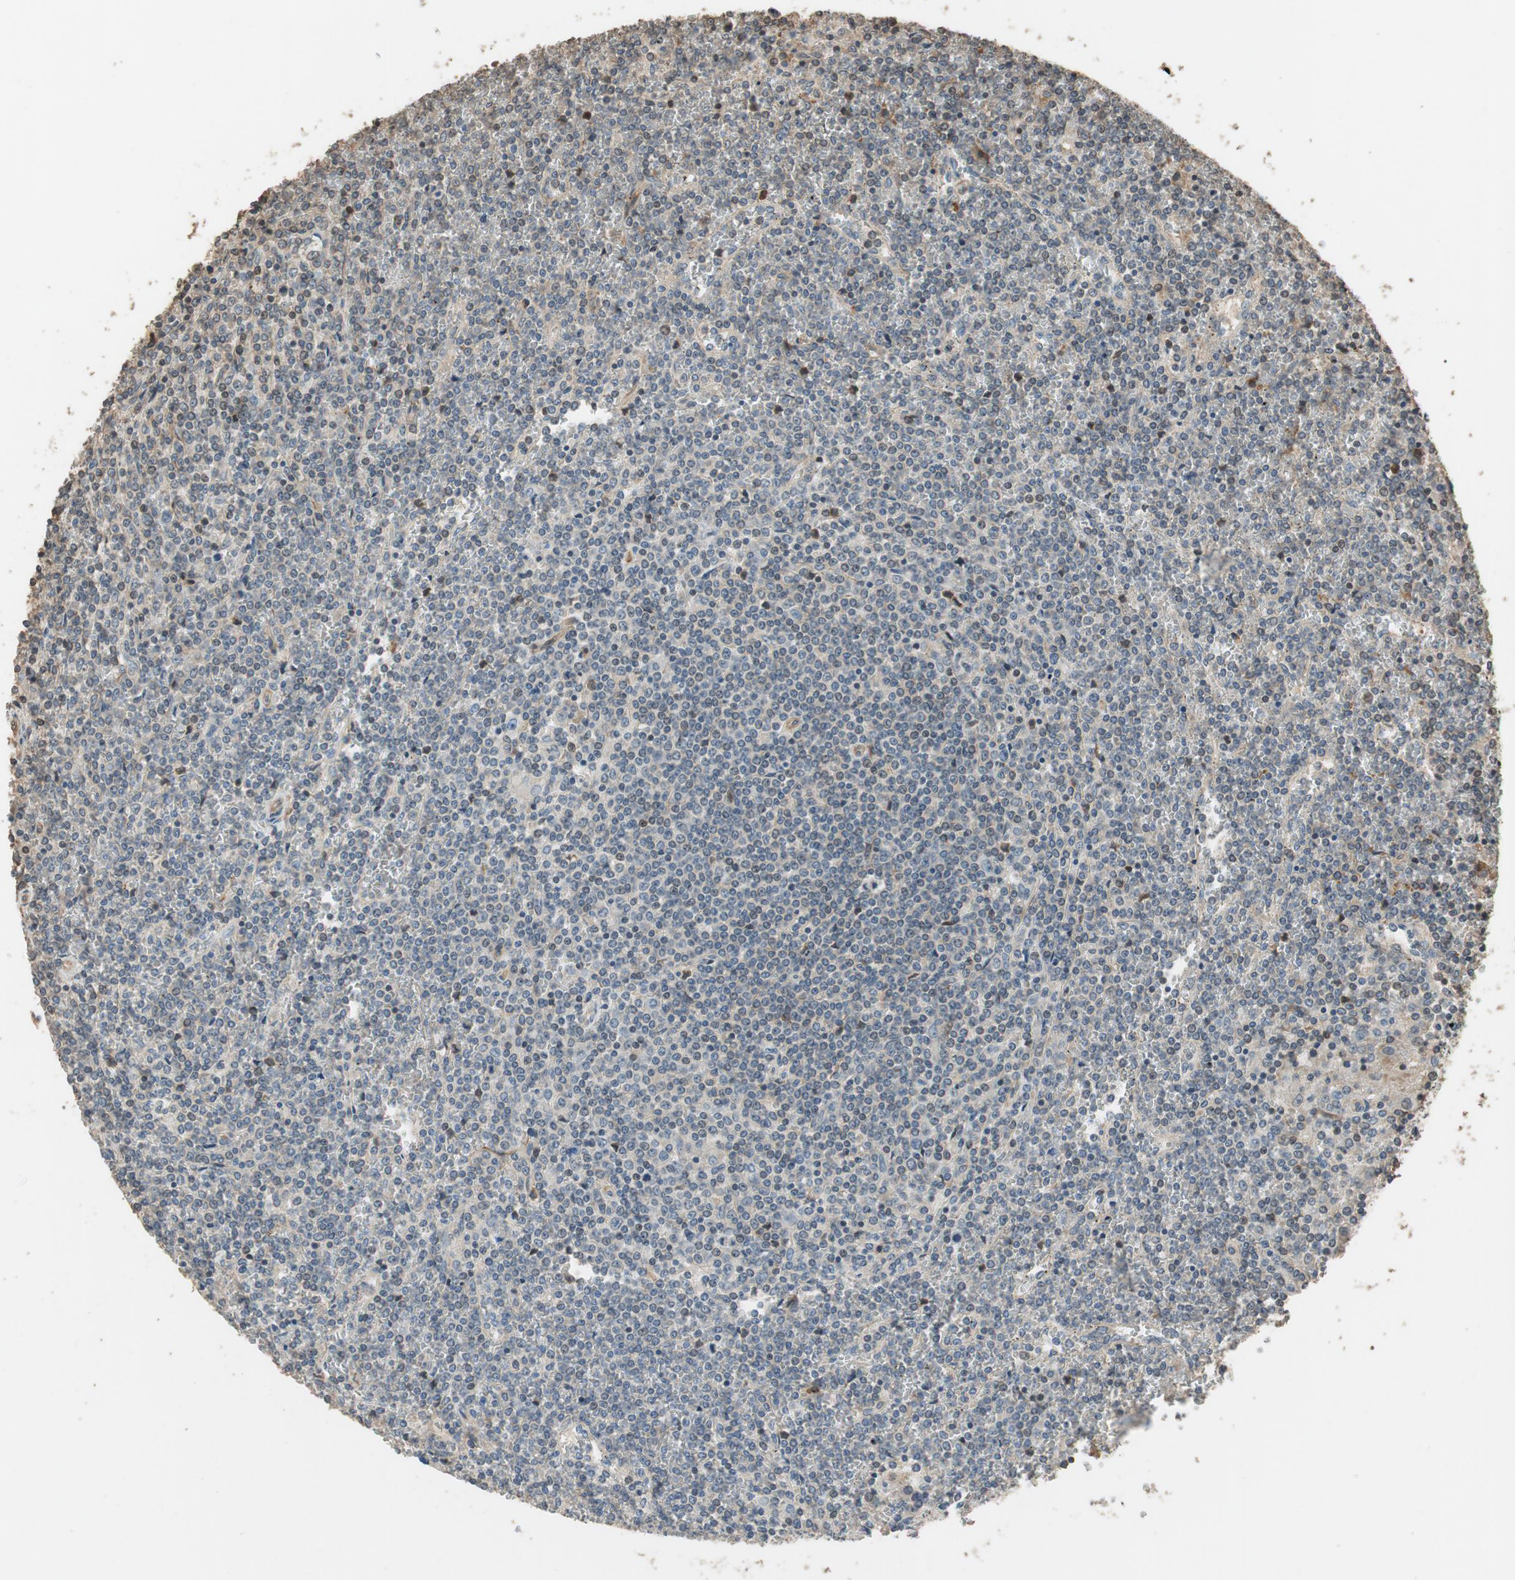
{"staining": {"intensity": "weak", "quantity": "<25%", "location": "cytoplasmic/membranous"}, "tissue": "lymphoma", "cell_type": "Tumor cells", "image_type": "cancer", "snomed": [{"axis": "morphology", "description": "Malignant lymphoma, non-Hodgkin's type, Low grade"}, {"axis": "topography", "description": "Spleen"}], "caption": "Immunohistochemistry of low-grade malignant lymphoma, non-Hodgkin's type shows no staining in tumor cells.", "gene": "MST1R", "patient": {"sex": "female", "age": 19}}